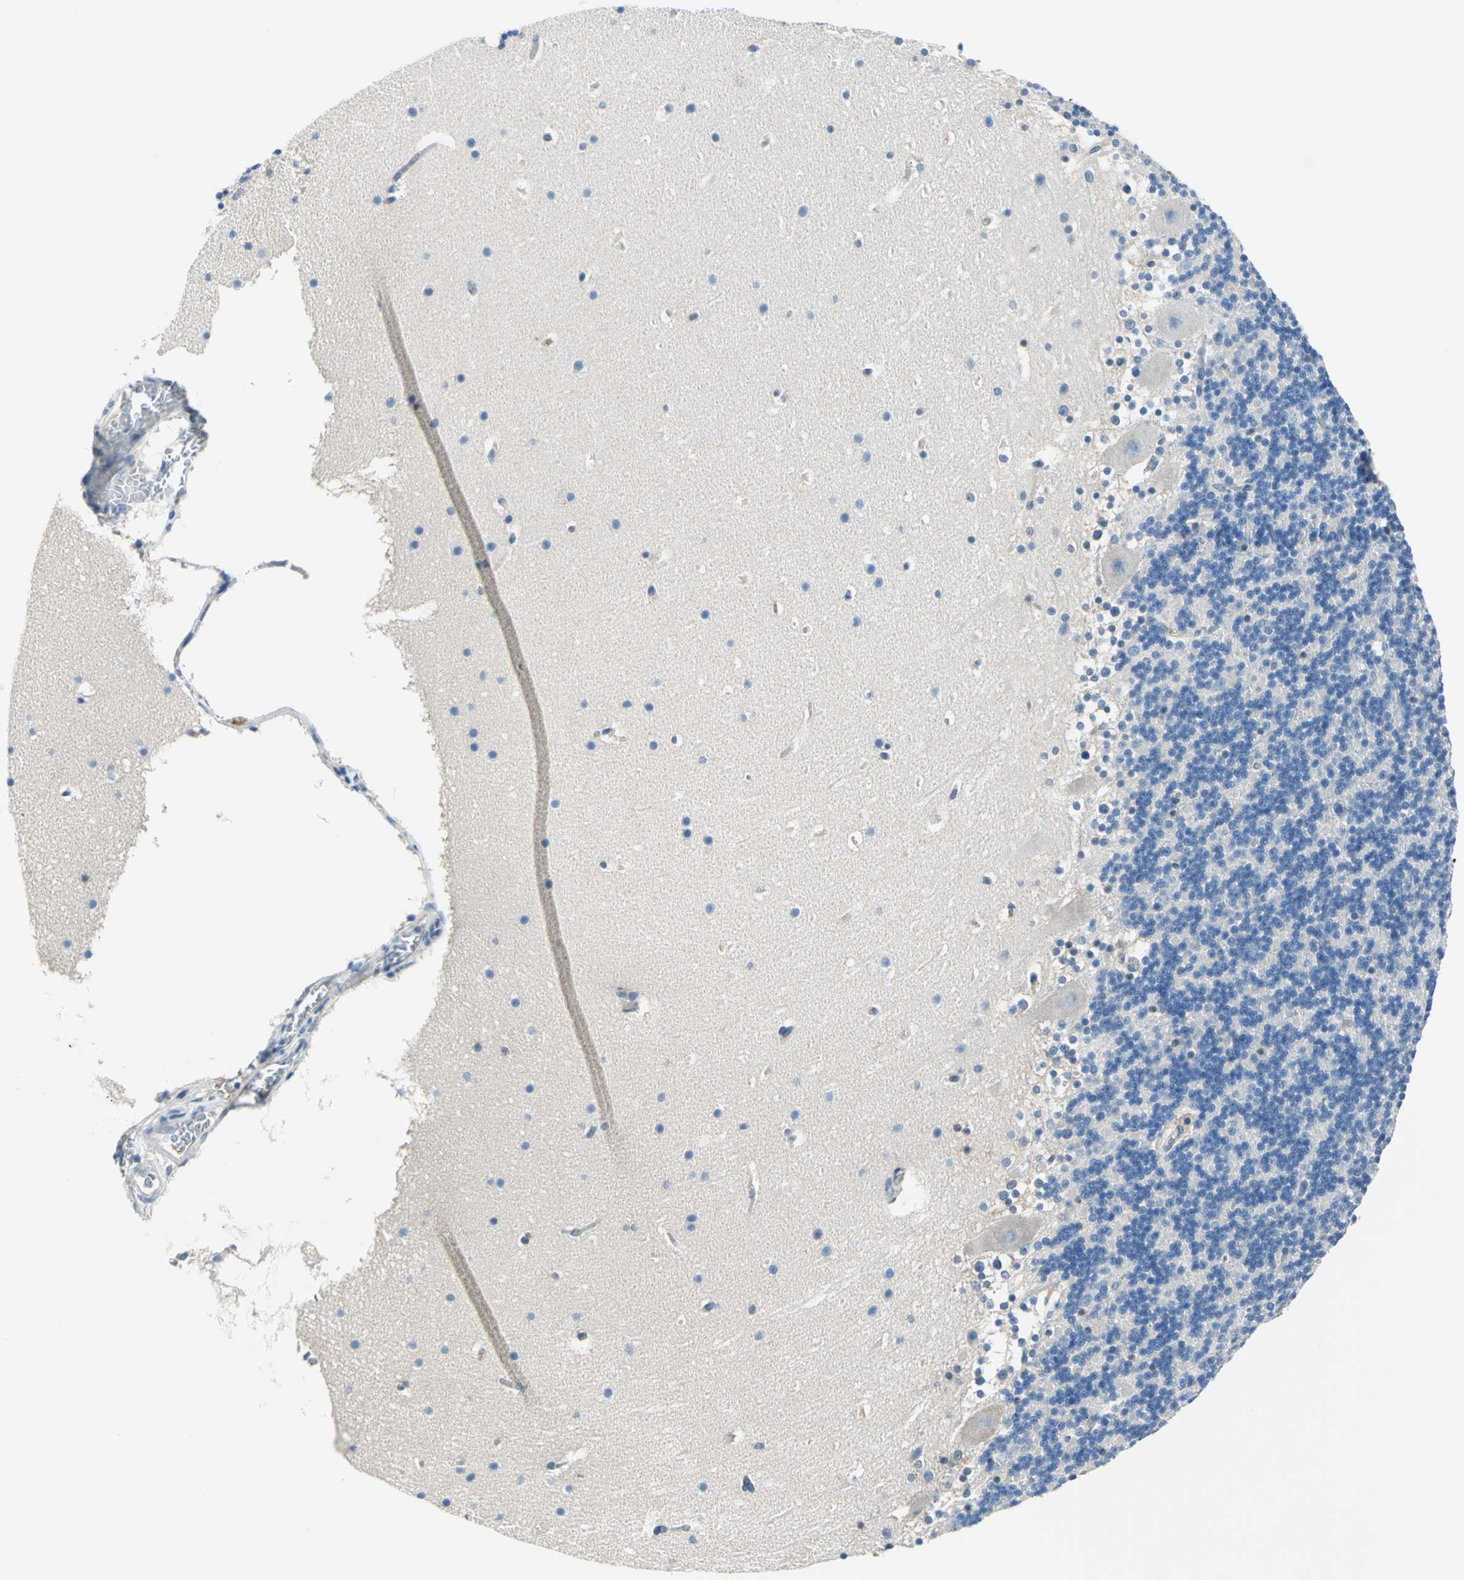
{"staining": {"intensity": "negative", "quantity": "none", "location": "none"}, "tissue": "cerebellum", "cell_type": "Cells in granular layer", "image_type": "normal", "snomed": [{"axis": "morphology", "description": "Normal tissue, NOS"}, {"axis": "topography", "description": "Cerebellum"}], "caption": "This is an immunohistochemistry image of benign human cerebellum. There is no expression in cells in granular layer.", "gene": "TRIM25", "patient": {"sex": "male", "age": 45}}